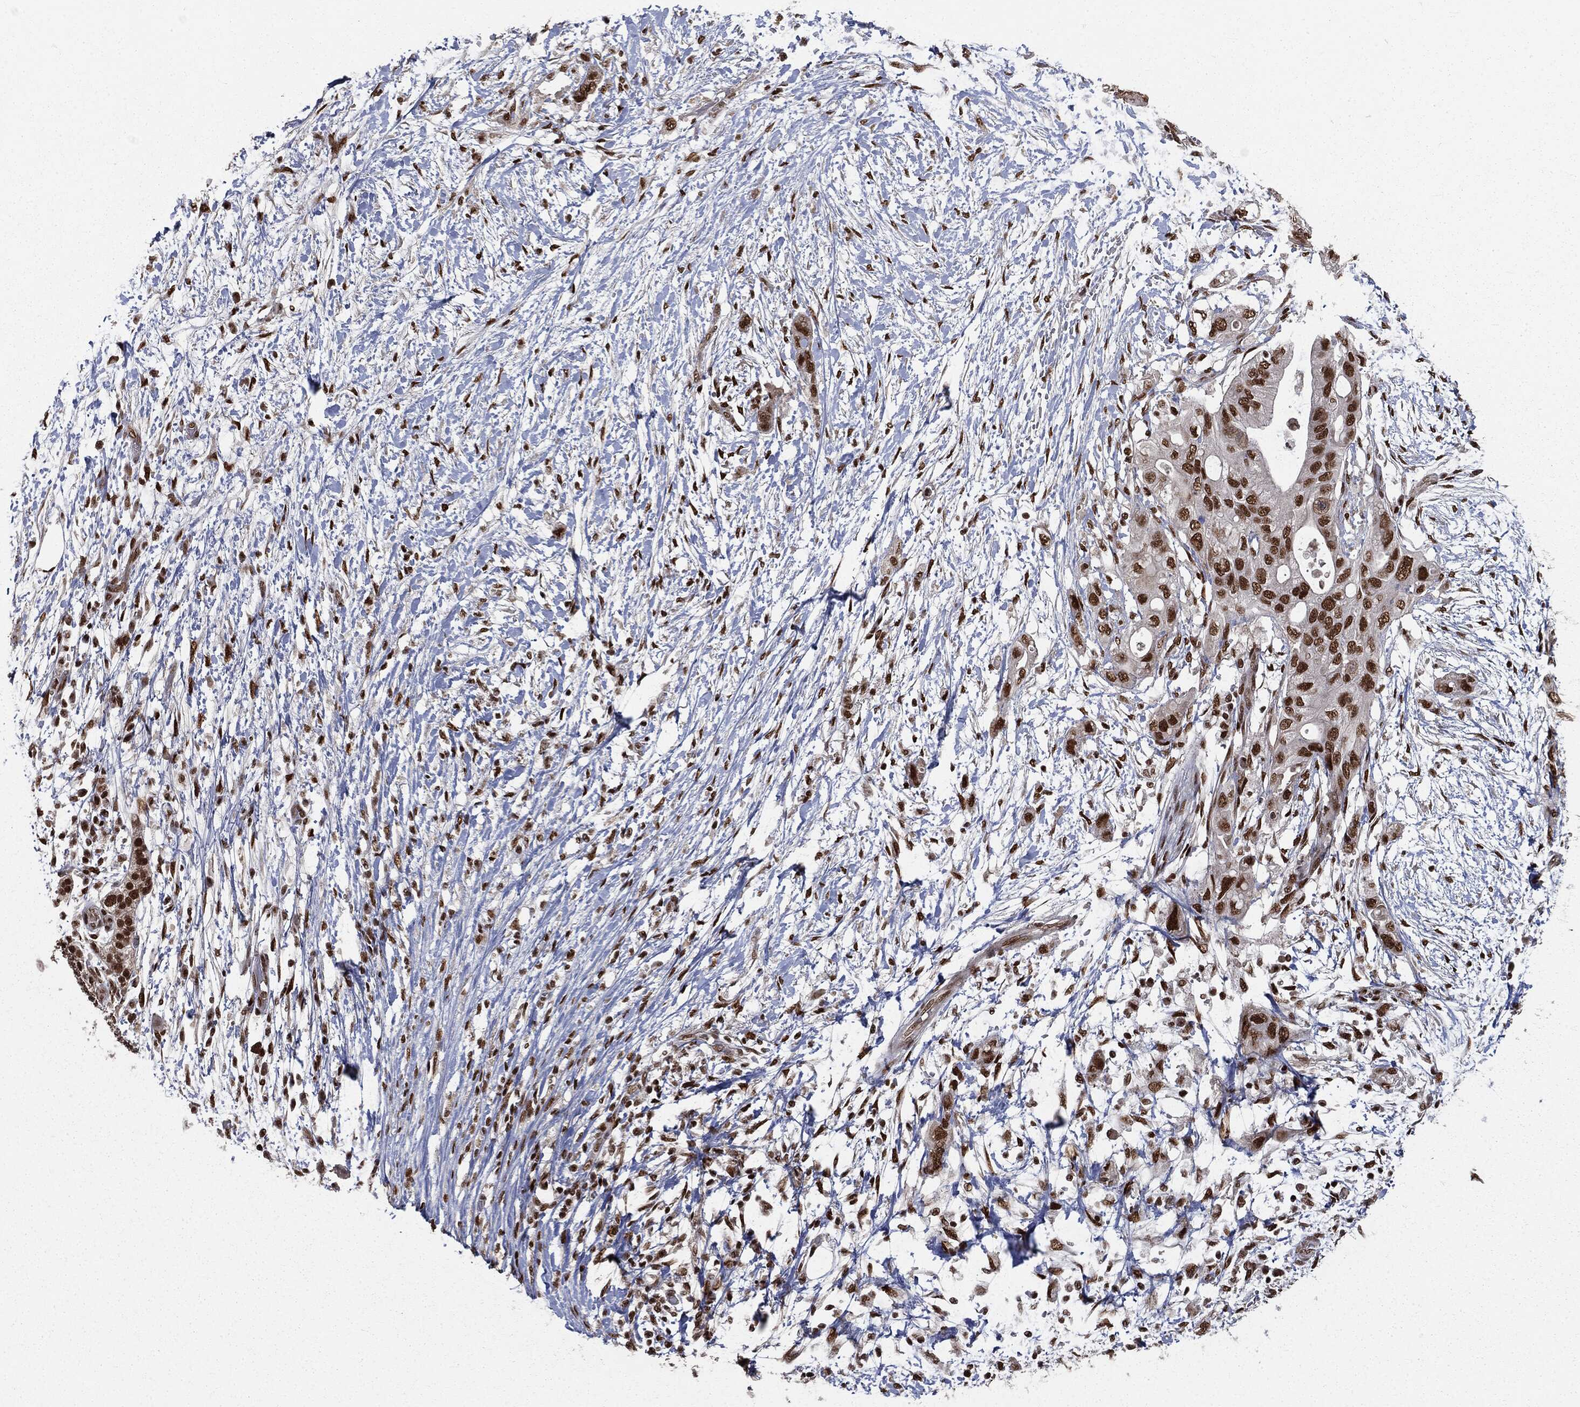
{"staining": {"intensity": "strong", "quantity": ">75%", "location": "nuclear"}, "tissue": "pancreatic cancer", "cell_type": "Tumor cells", "image_type": "cancer", "snomed": [{"axis": "morphology", "description": "Adenocarcinoma, NOS"}, {"axis": "topography", "description": "Pancreas"}], "caption": "The image displays staining of pancreatic cancer (adenocarcinoma), revealing strong nuclear protein staining (brown color) within tumor cells.", "gene": "DPH2", "patient": {"sex": "female", "age": 72}}